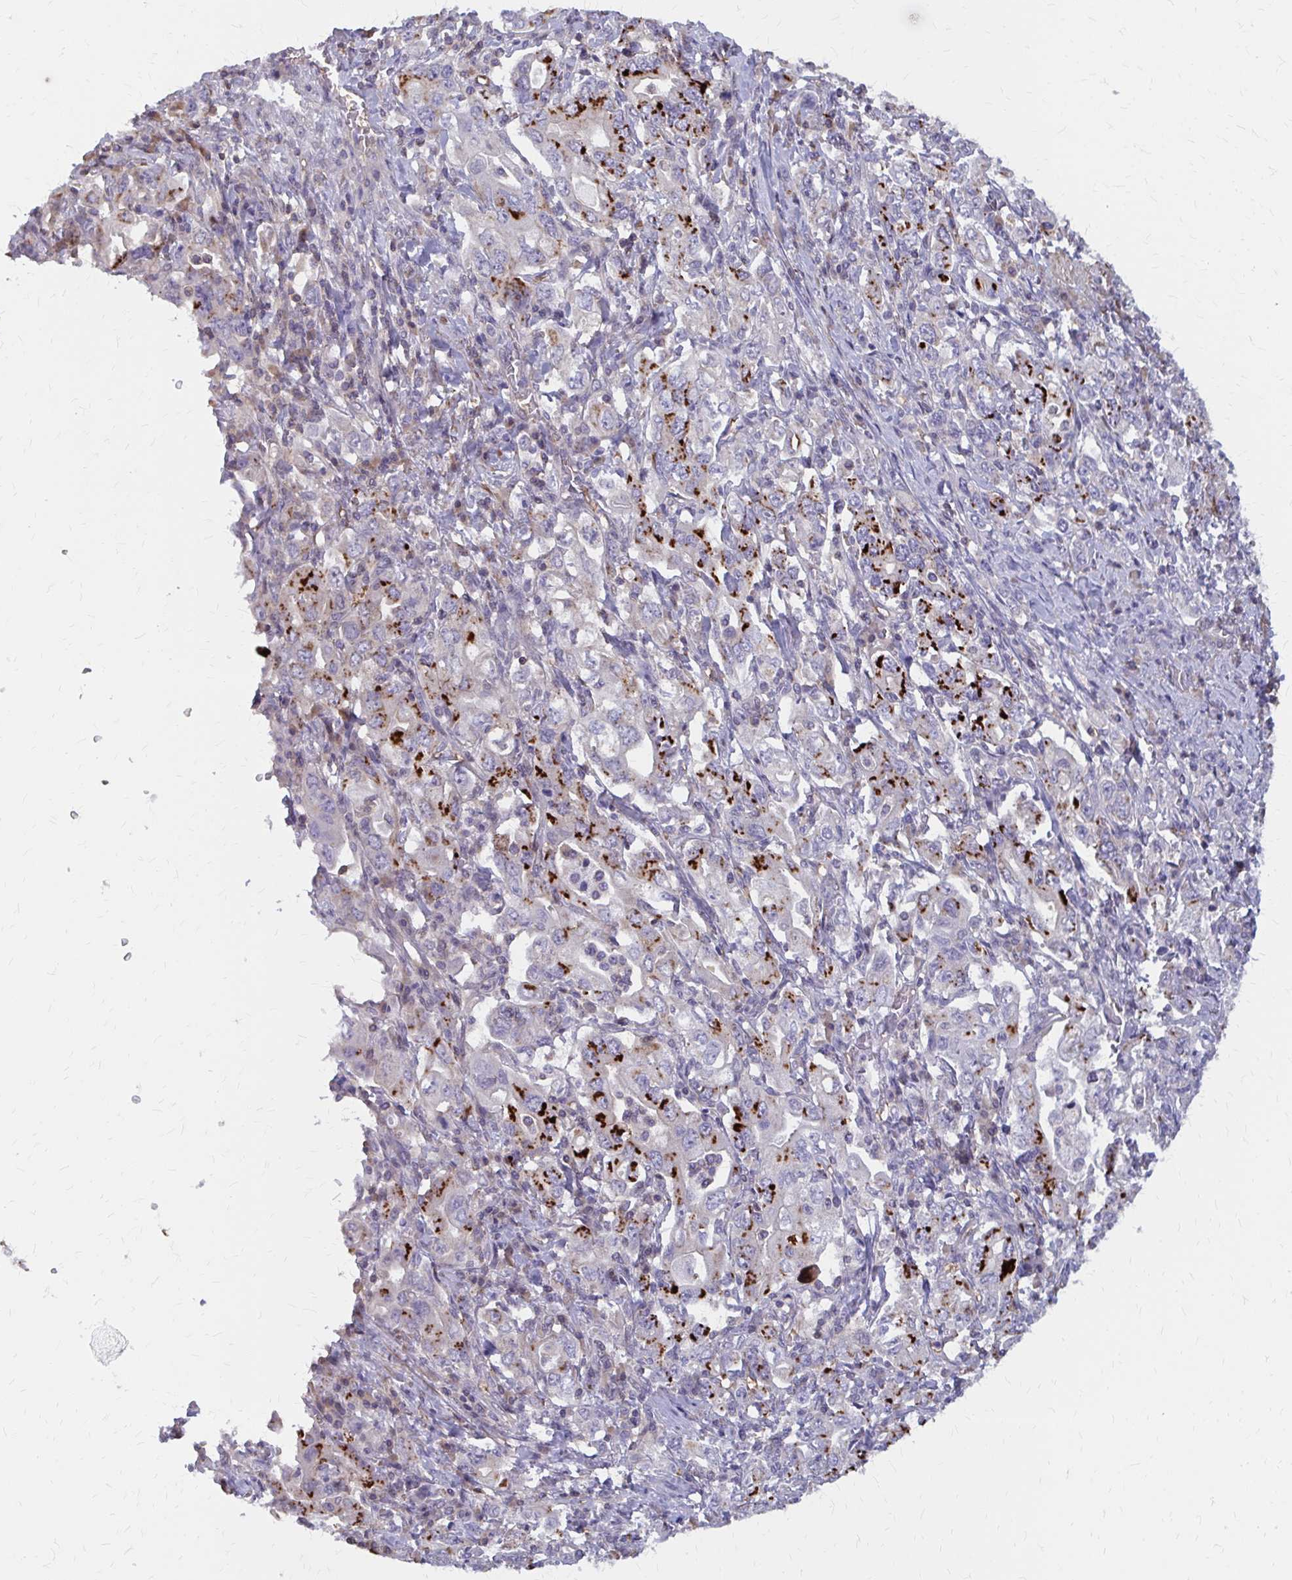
{"staining": {"intensity": "strong", "quantity": "25%-75%", "location": "cytoplasmic/membranous"}, "tissue": "stomach cancer", "cell_type": "Tumor cells", "image_type": "cancer", "snomed": [{"axis": "morphology", "description": "Adenocarcinoma, NOS"}, {"axis": "topography", "description": "Stomach, upper"}, {"axis": "topography", "description": "Stomach"}], "caption": "This is a micrograph of IHC staining of adenocarcinoma (stomach), which shows strong positivity in the cytoplasmic/membranous of tumor cells.", "gene": "IFI44L", "patient": {"sex": "male", "age": 62}}